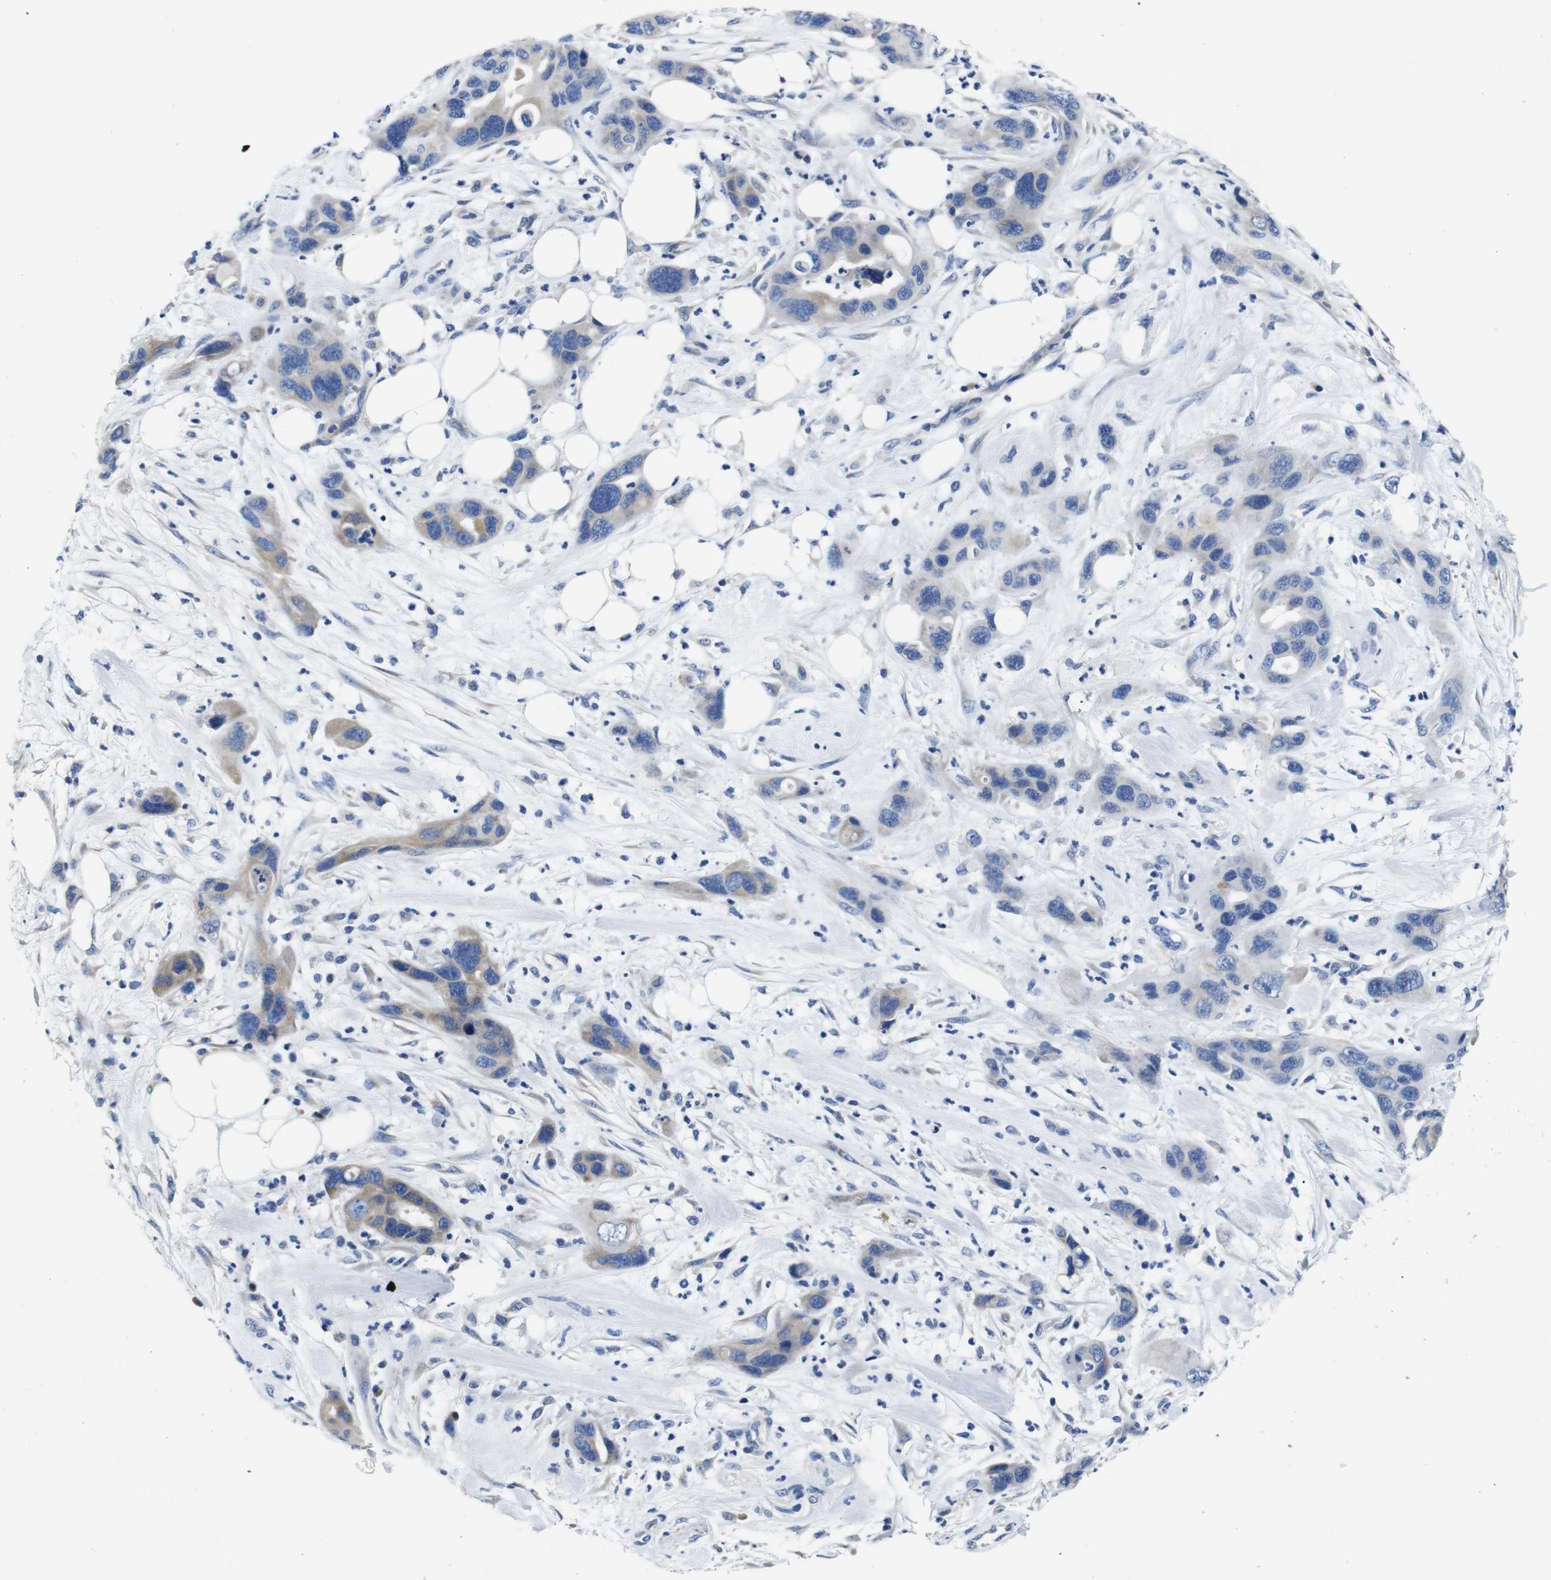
{"staining": {"intensity": "moderate", "quantity": "<25%", "location": "cytoplasmic/membranous"}, "tissue": "pancreatic cancer", "cell_type": "Tumor cells", "image_type": "cancer", "snomed": [{"axis": "morphology", "description": "Adenocarcinoma, NOS"}, {"axis": "topography", "description": "Pancreas"}], "caption": "DAB (3,3'-diaminobenzidine) immunohistochemical staining of adenocarcinoma (pancreatic) exhibits moderate cytoplasmic/membranous protein positivity in approximately <25% of tumor cells.", "gene": "SNX19", "patient": {"sex": "female", "age": 71}}